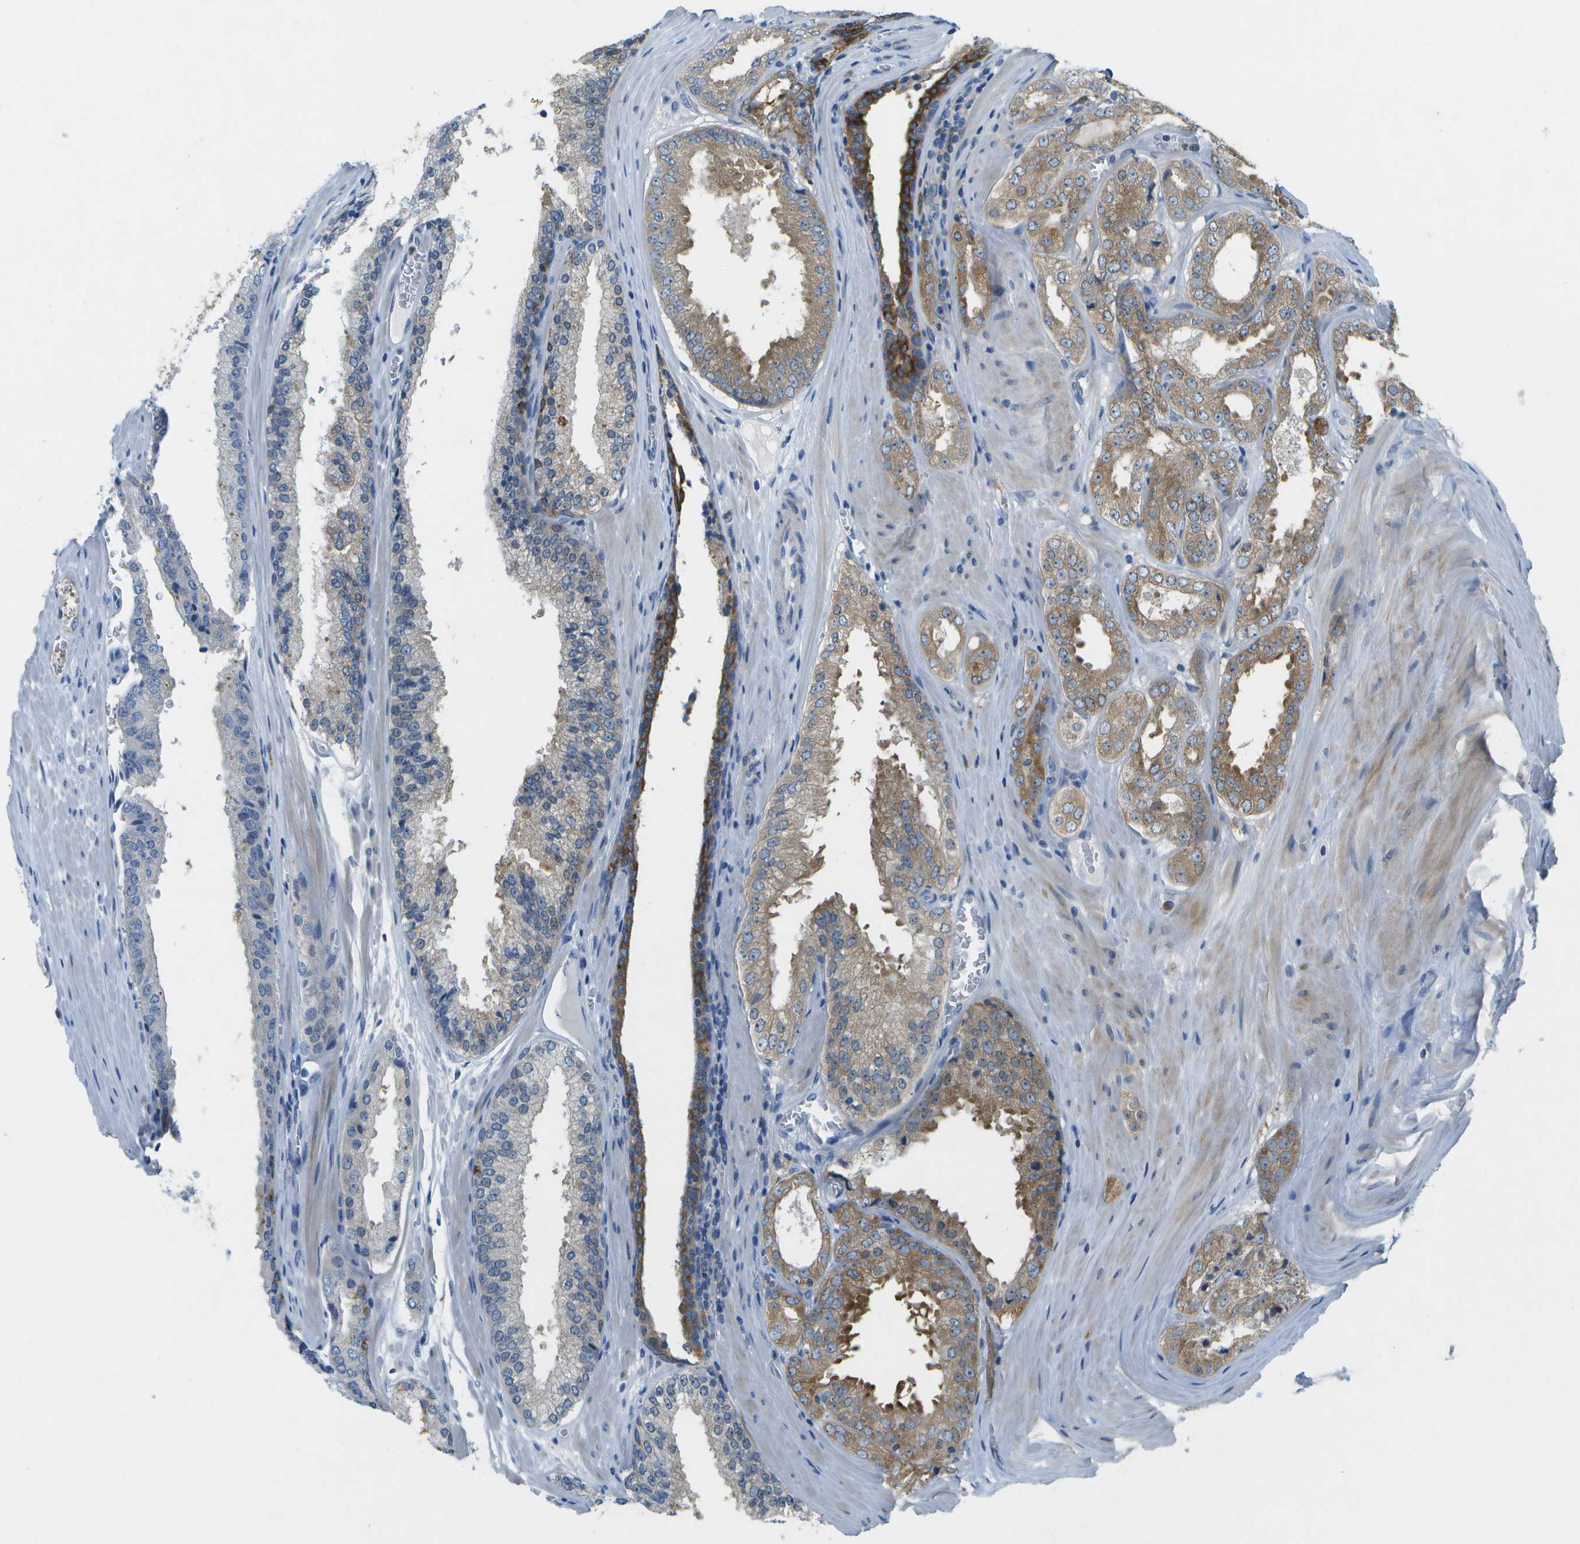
{"staining": {"intensity": "weak", "quantity": ">75%", "location": "cytoplasmic/membranous"}, "tissue": "prostate cancer", "cell_type": "Tumor cells", "image_type": "cancer", "snomed": [{"axis": "morphology", "description": "Adenocarcinoma, High grade"}, {"axis": "topography", "description": "Prostate"}], "caption": "Immunohistochemical staining of human prostate cancer (high-grade adenocarcinoma) shows low levels of weak cytoplasmic/membranous protein expression in approximately >75% of tumor cells.", "gene": "WNK2", "patient": {"sex": "male", "age": 65}}